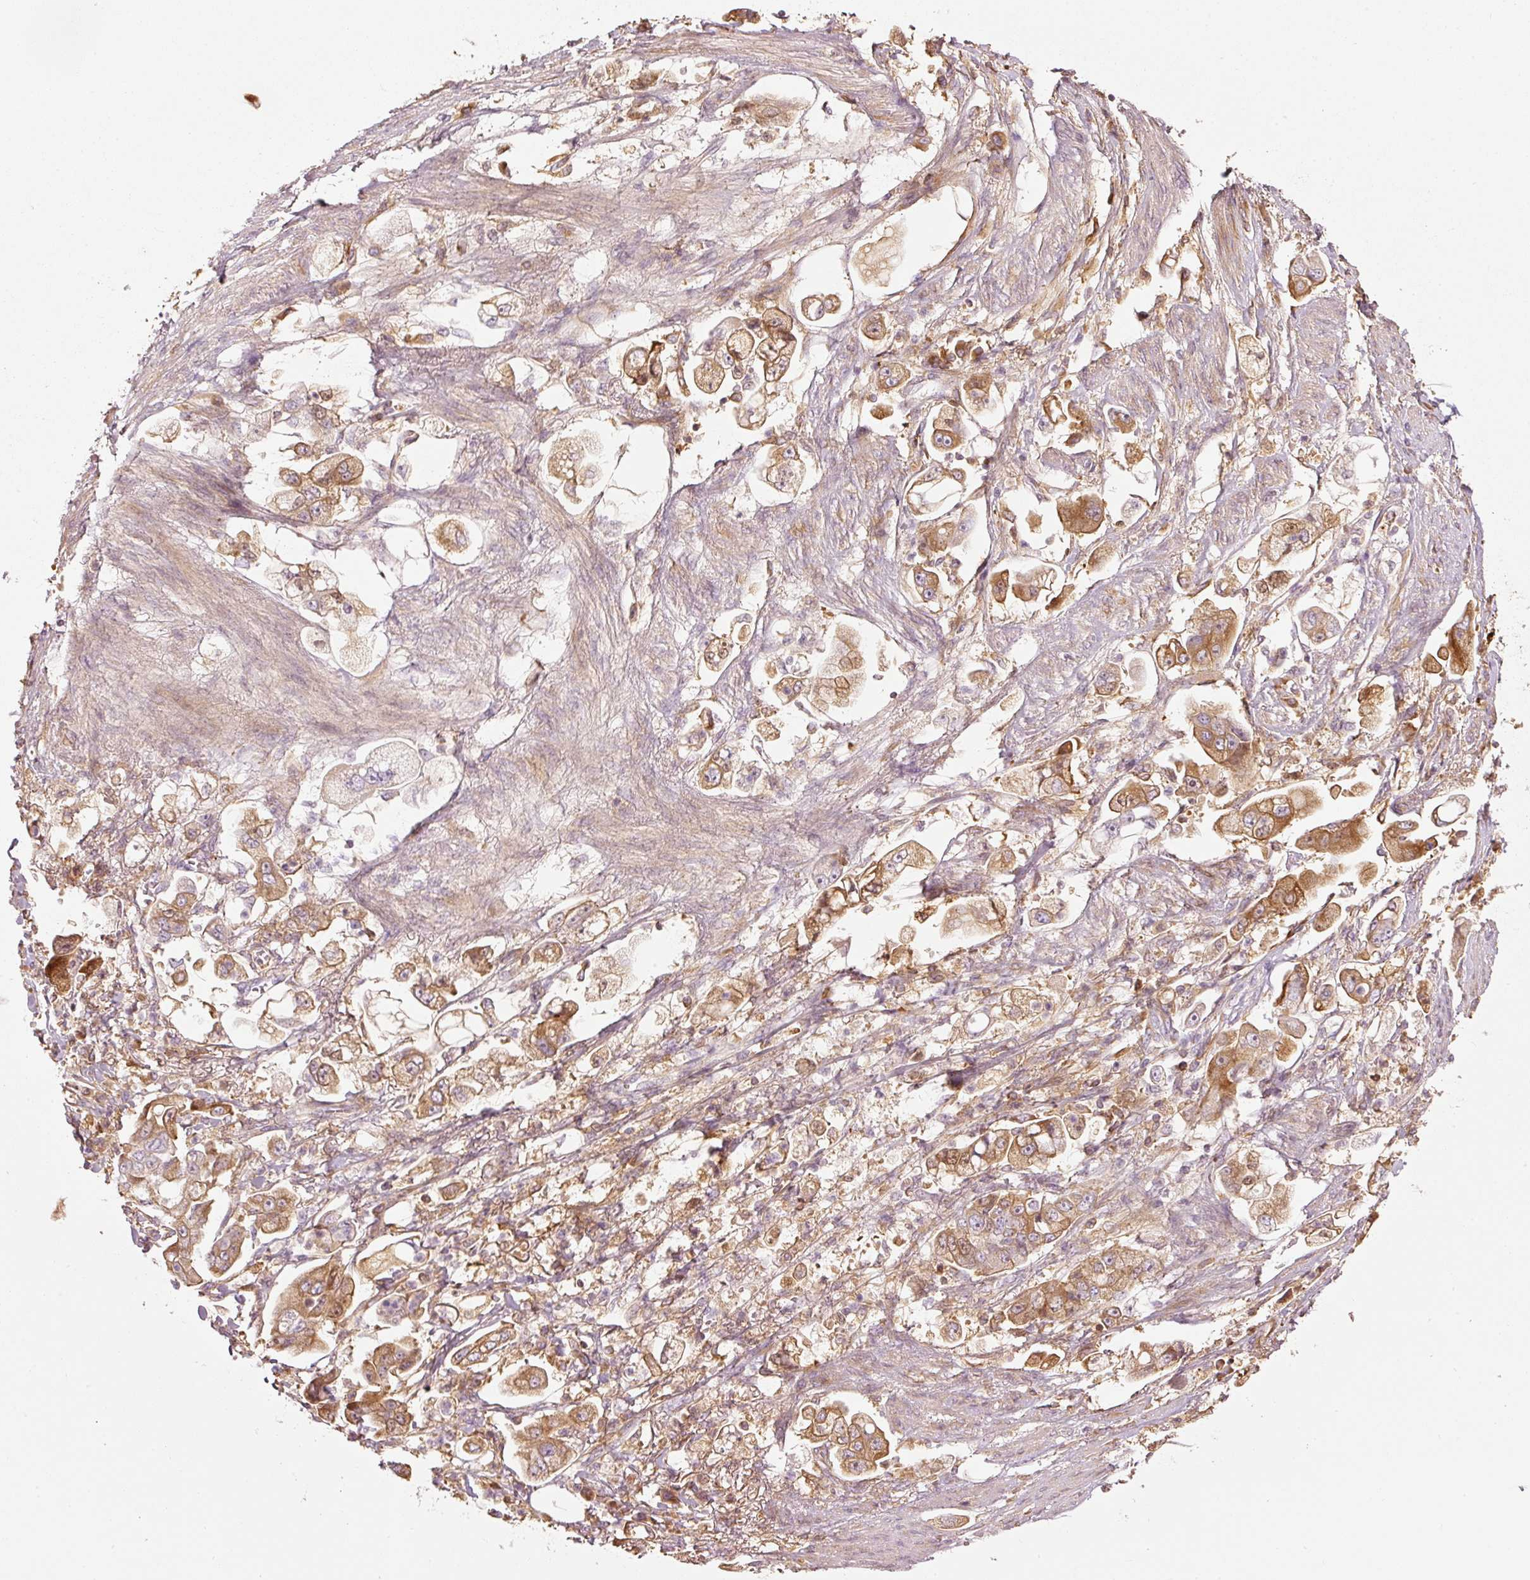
{"staining": {"intensity": "moderate", "quantity": ">75%", "location": "cytoplasmic/membranous"}, "tissue": "stomach cancer", "cell_type": "Tumor cells", "image_type": "cancer", "snomed": [{"axis": "morphology", "description": "Adenocarcinoma, NOS"}, {"axis": "topography", "description": "Stomach"}], "caption": "Immunohistochemistry (DAB (3,3'-diaminobenzidine)) staining of stomach adenocarcinoma demonstrates moderate cytoplasmic/membranous protein expression in approximately >75% of tumor cells. (DAB (3,3'-diaminobenzidine) IHC, brown staining for protein, blue staining for nuclei).", "gene": "SERPING1", "patient": {"sex": "male", "age": 62}}